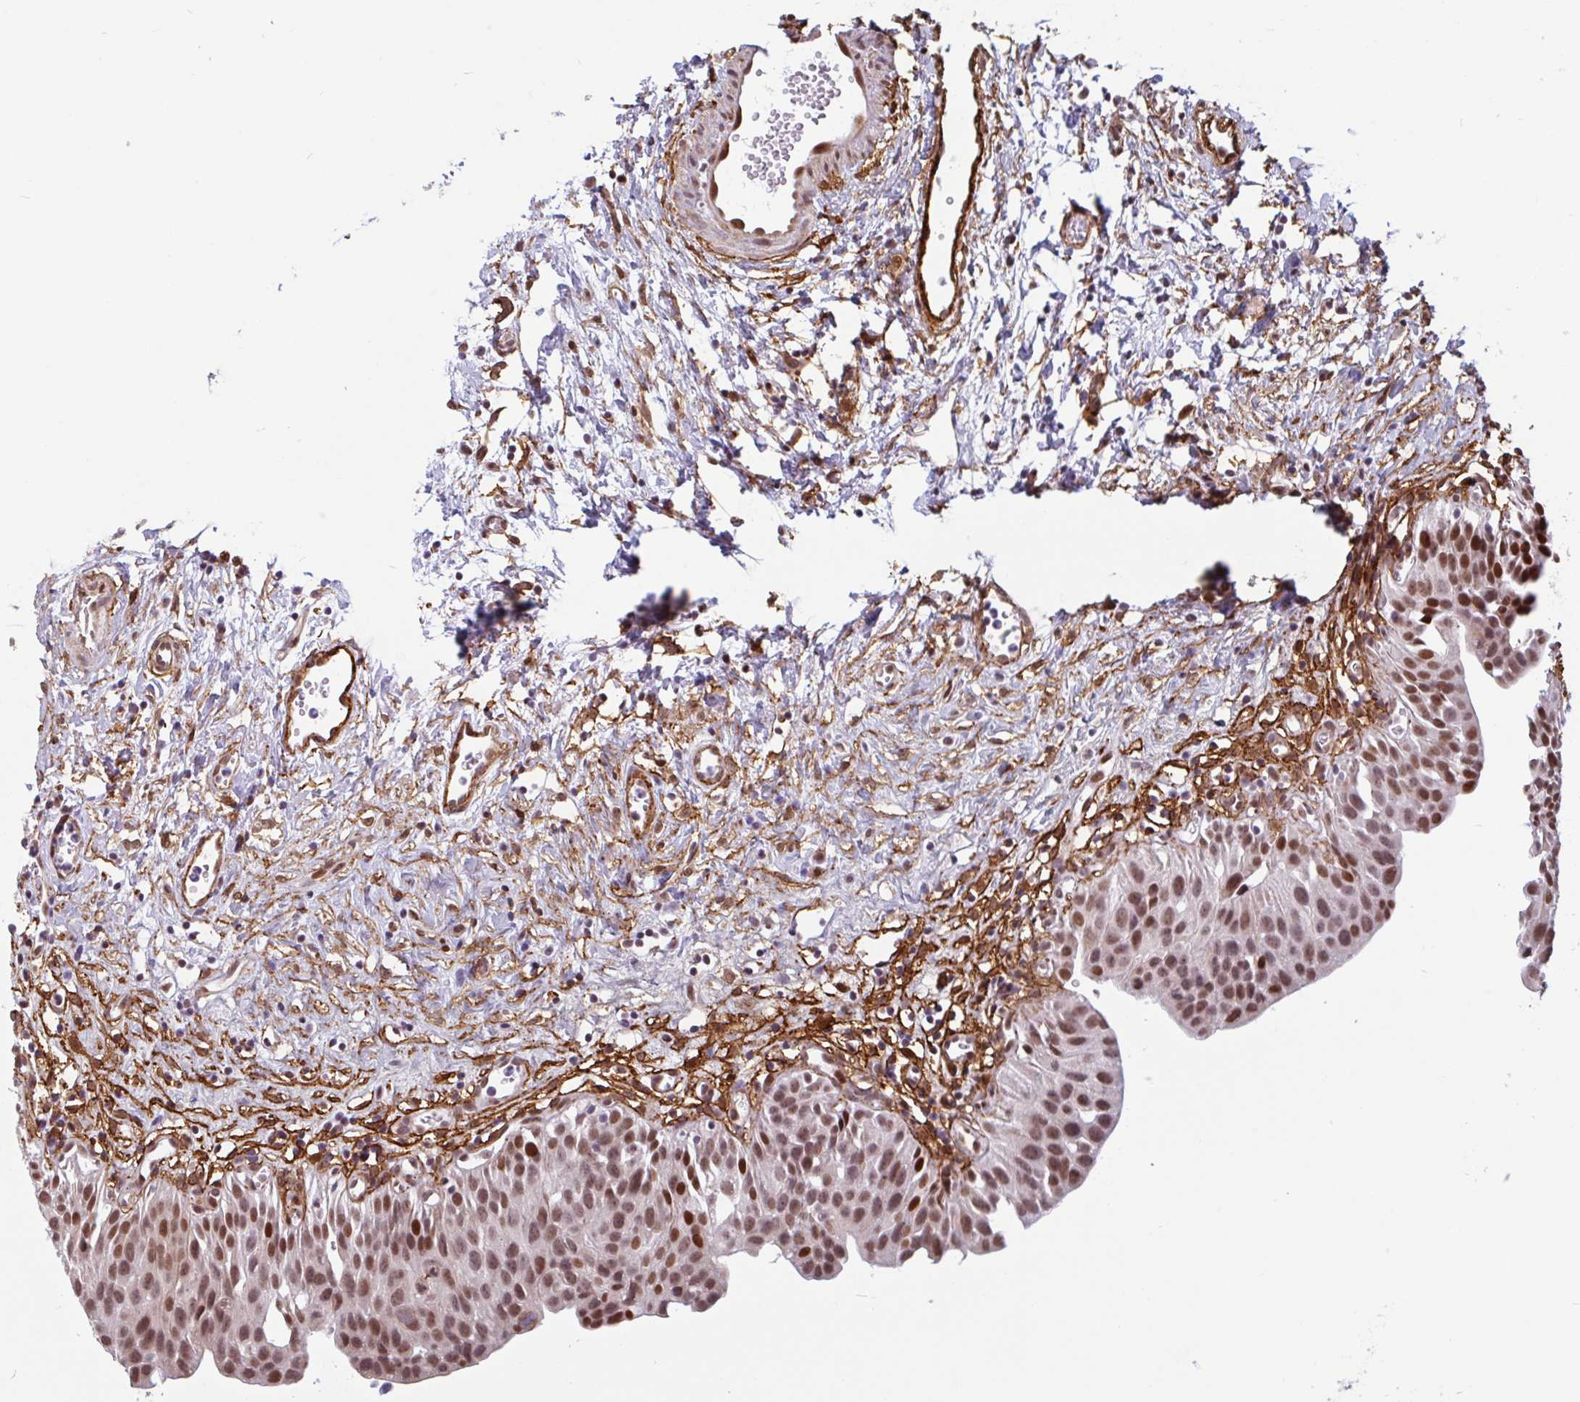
{"staining": {"intensity": "moderate", "quantity": ">75%", "location": "nuclear"}, "tissue": "urinary bladder", "cell_type": "Urothelial cells", "image_type": "normal", "snomed": [{"axis": "morphology", "description": "Normal tissue, NOS"}, {"axis": "topography", "description": "Urinary bladder"}], "caption": "Urothelial cells display moderate nuclear expression in approximately >75% of cells in benign urinary bladder. Using DAB (brown) and hematoxylin (blue) stains, captured at high magnification using brightfield microscopy.", "gene": "TMEM119", "patient": {"sex": "male", "age": 51}}